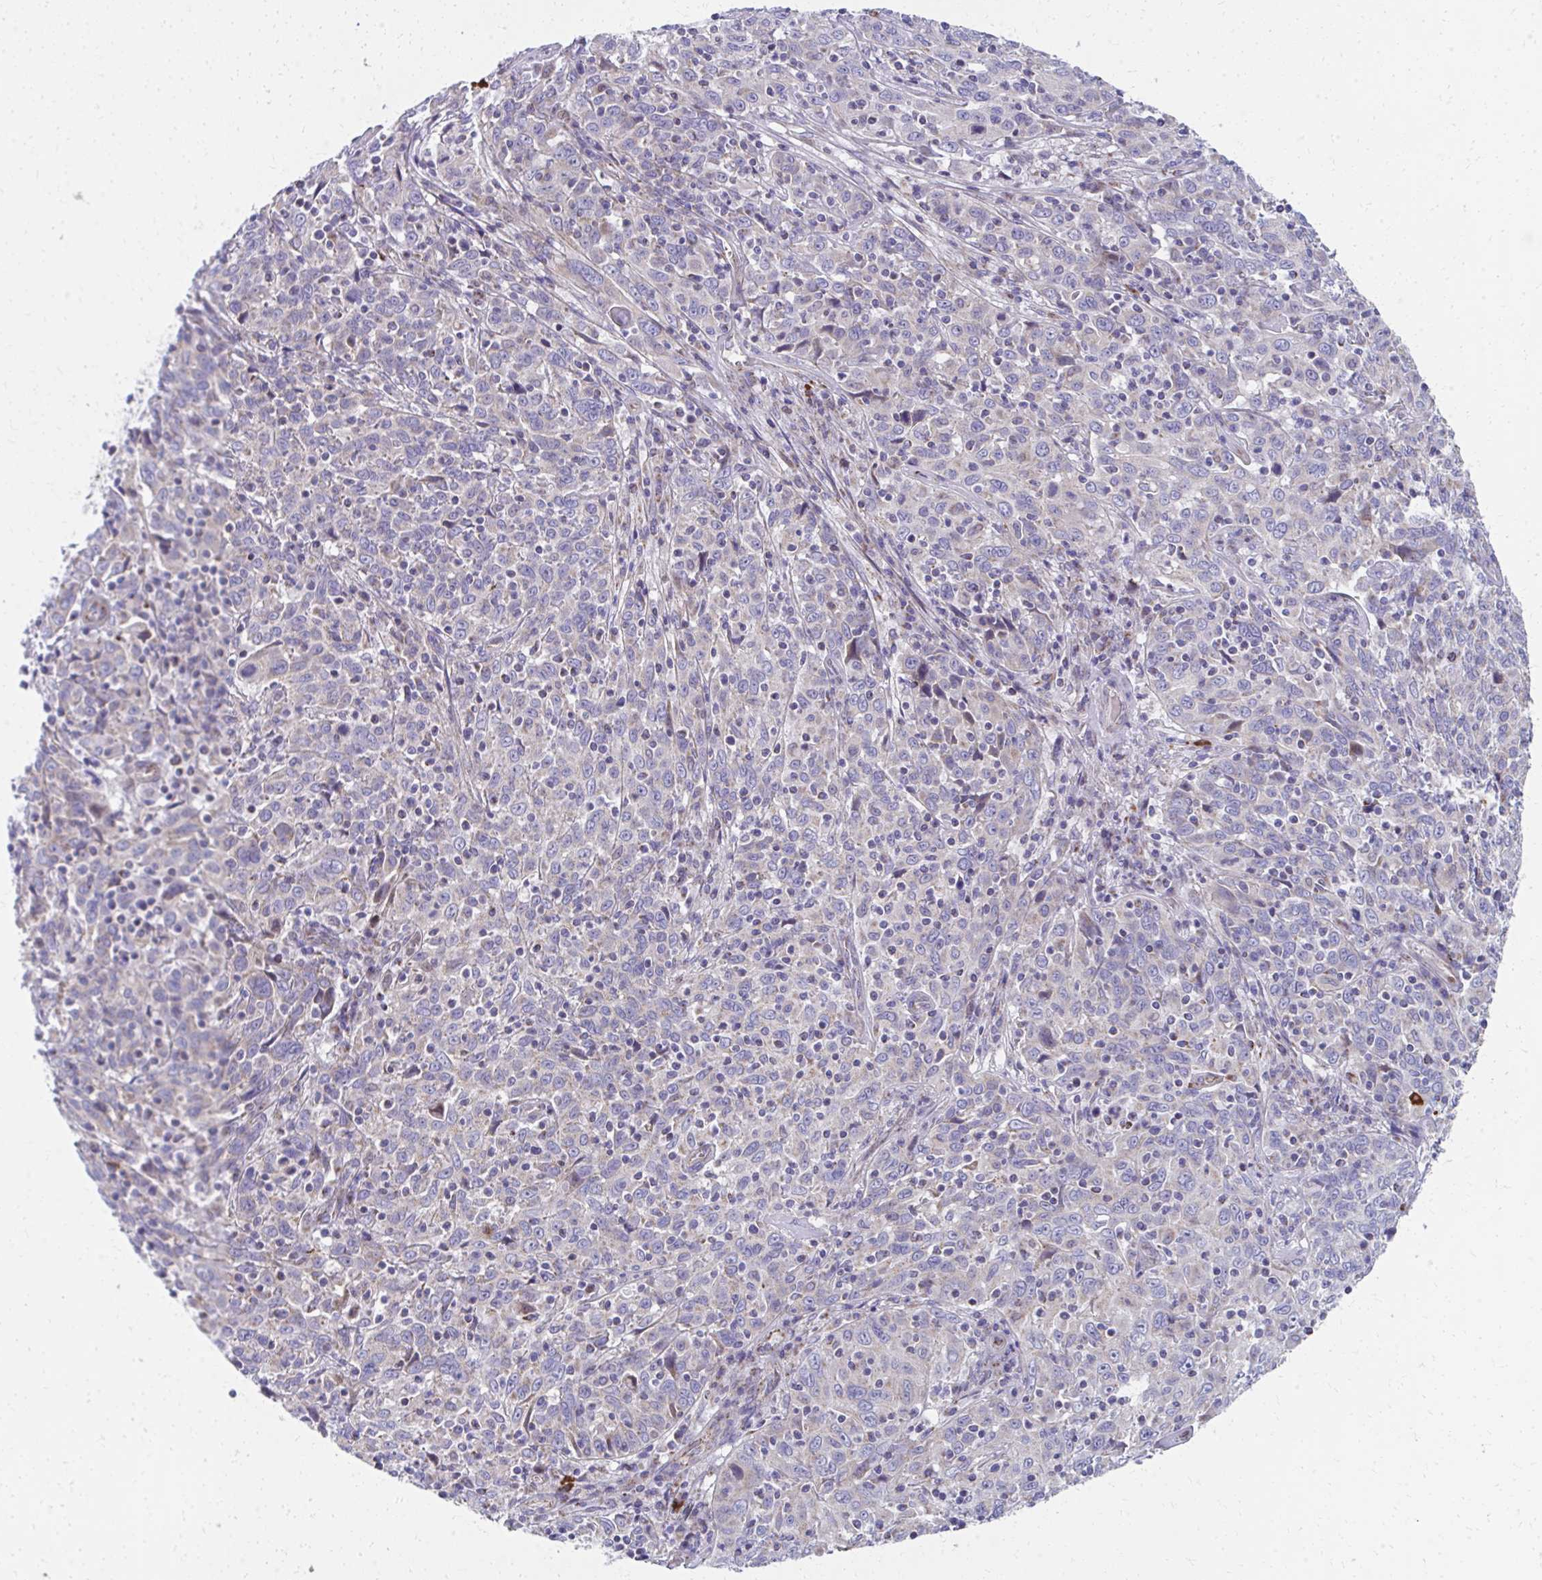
{"staining": {"intensity": "negative", "quantity": "none", "location": "none"}, "tissue": "cervical cancer", "cell_type": "Tumor cells", "image_type": "cancer", "snomed": [{"axis": "morphology", "description": "Squamous cell carcinoma, NOS"}, {"axis": "topography", "description": "Cervix"}], "caption": "Human cervical squamous cell carcinoma stained for a protein using IHC reveals no staining in tumor cells.", "gene": "IL37", "patient": {"sex": "female", "age": 46}}